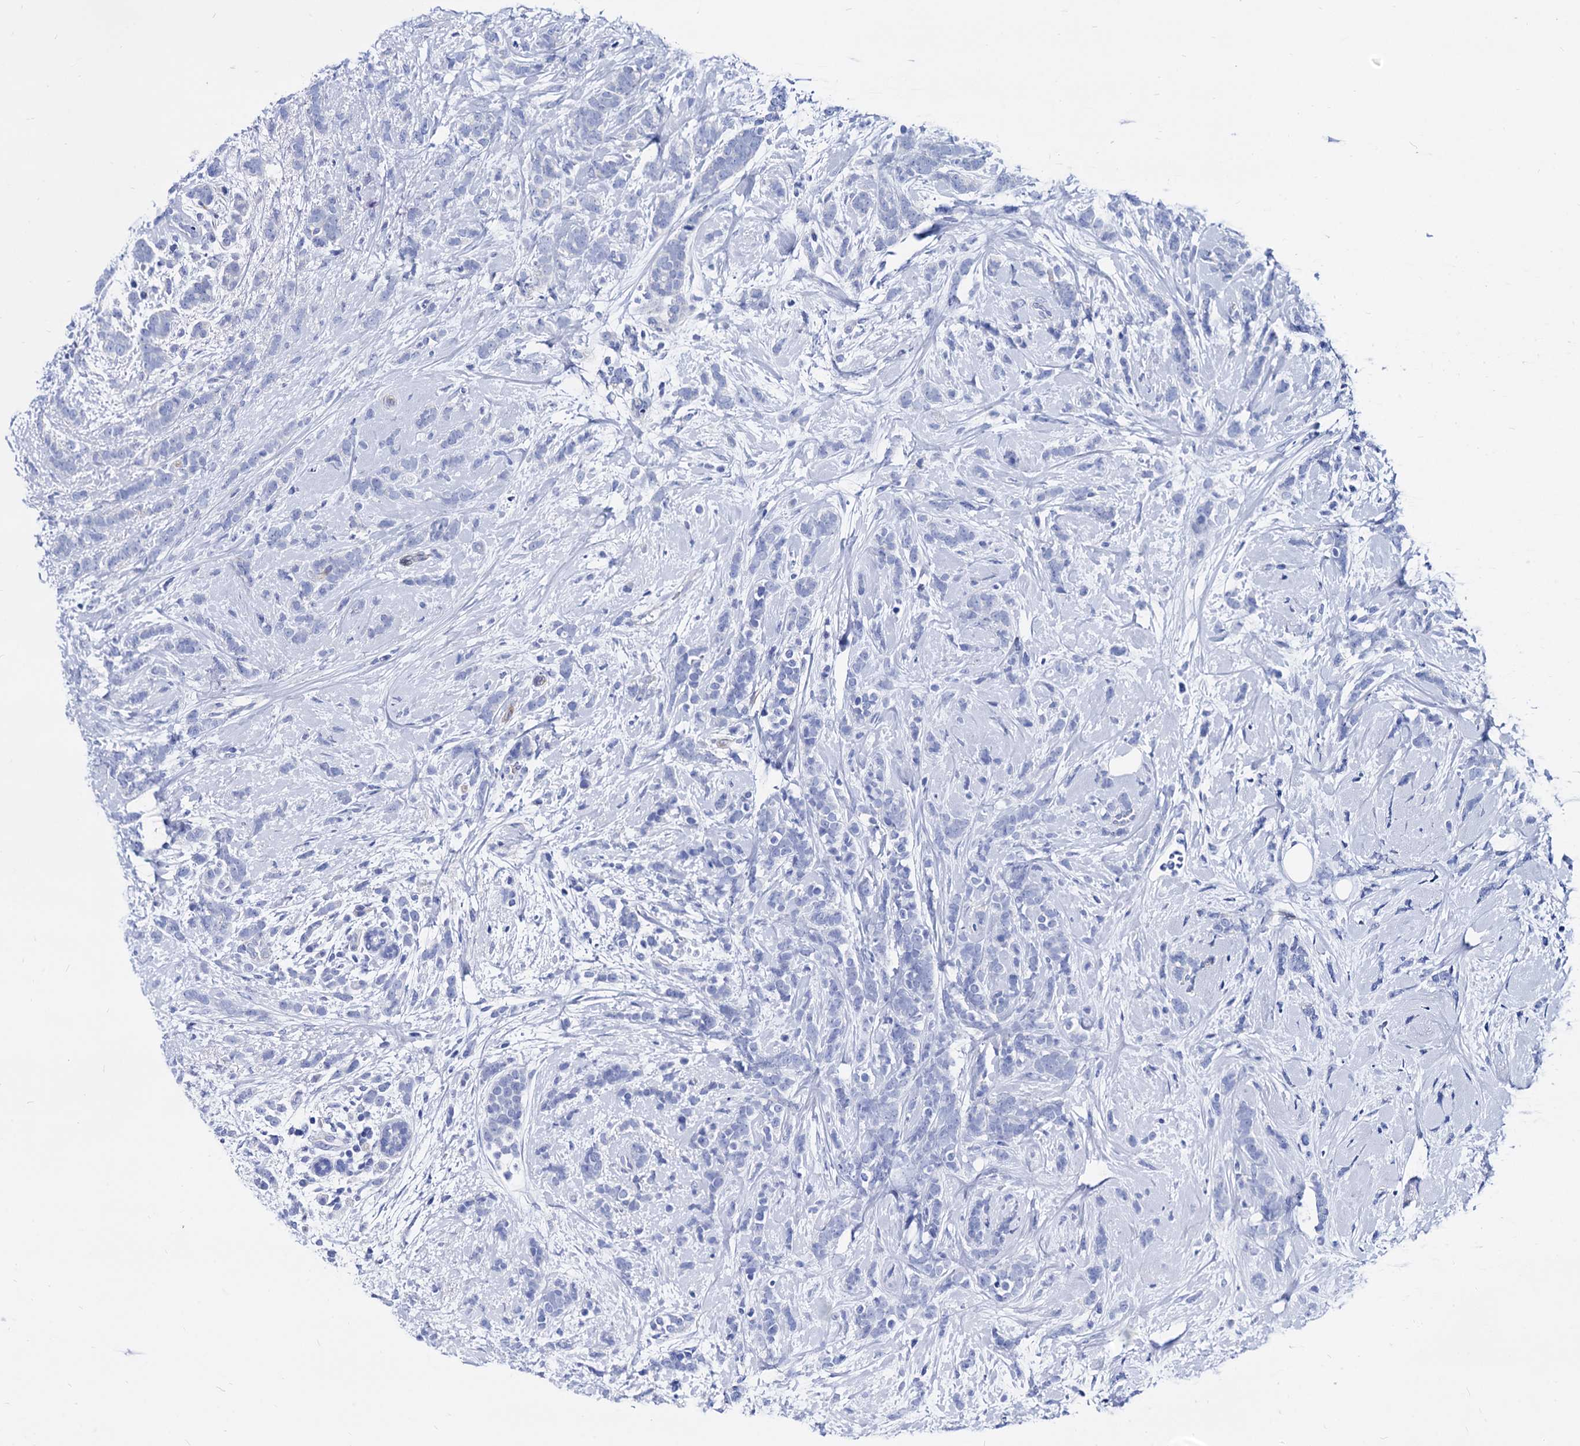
{"staining": {"intensity": "negative", "quantity": "none", "location": "none"}, "tissue": "breast cancer", "cell_type": "Tumor cells", "image_type": "cancer", "snomed": [{"axis": "morphology", "description": "Lobular carcinoma"}, {"axis": "topography", "description": "Breast"}], "caption": "Immunohistochemistry of breast lobular carcinoma shows no staining in tumor cells.", "gene": "WDR11", "patient": {"sex": "female", "age": 58}}